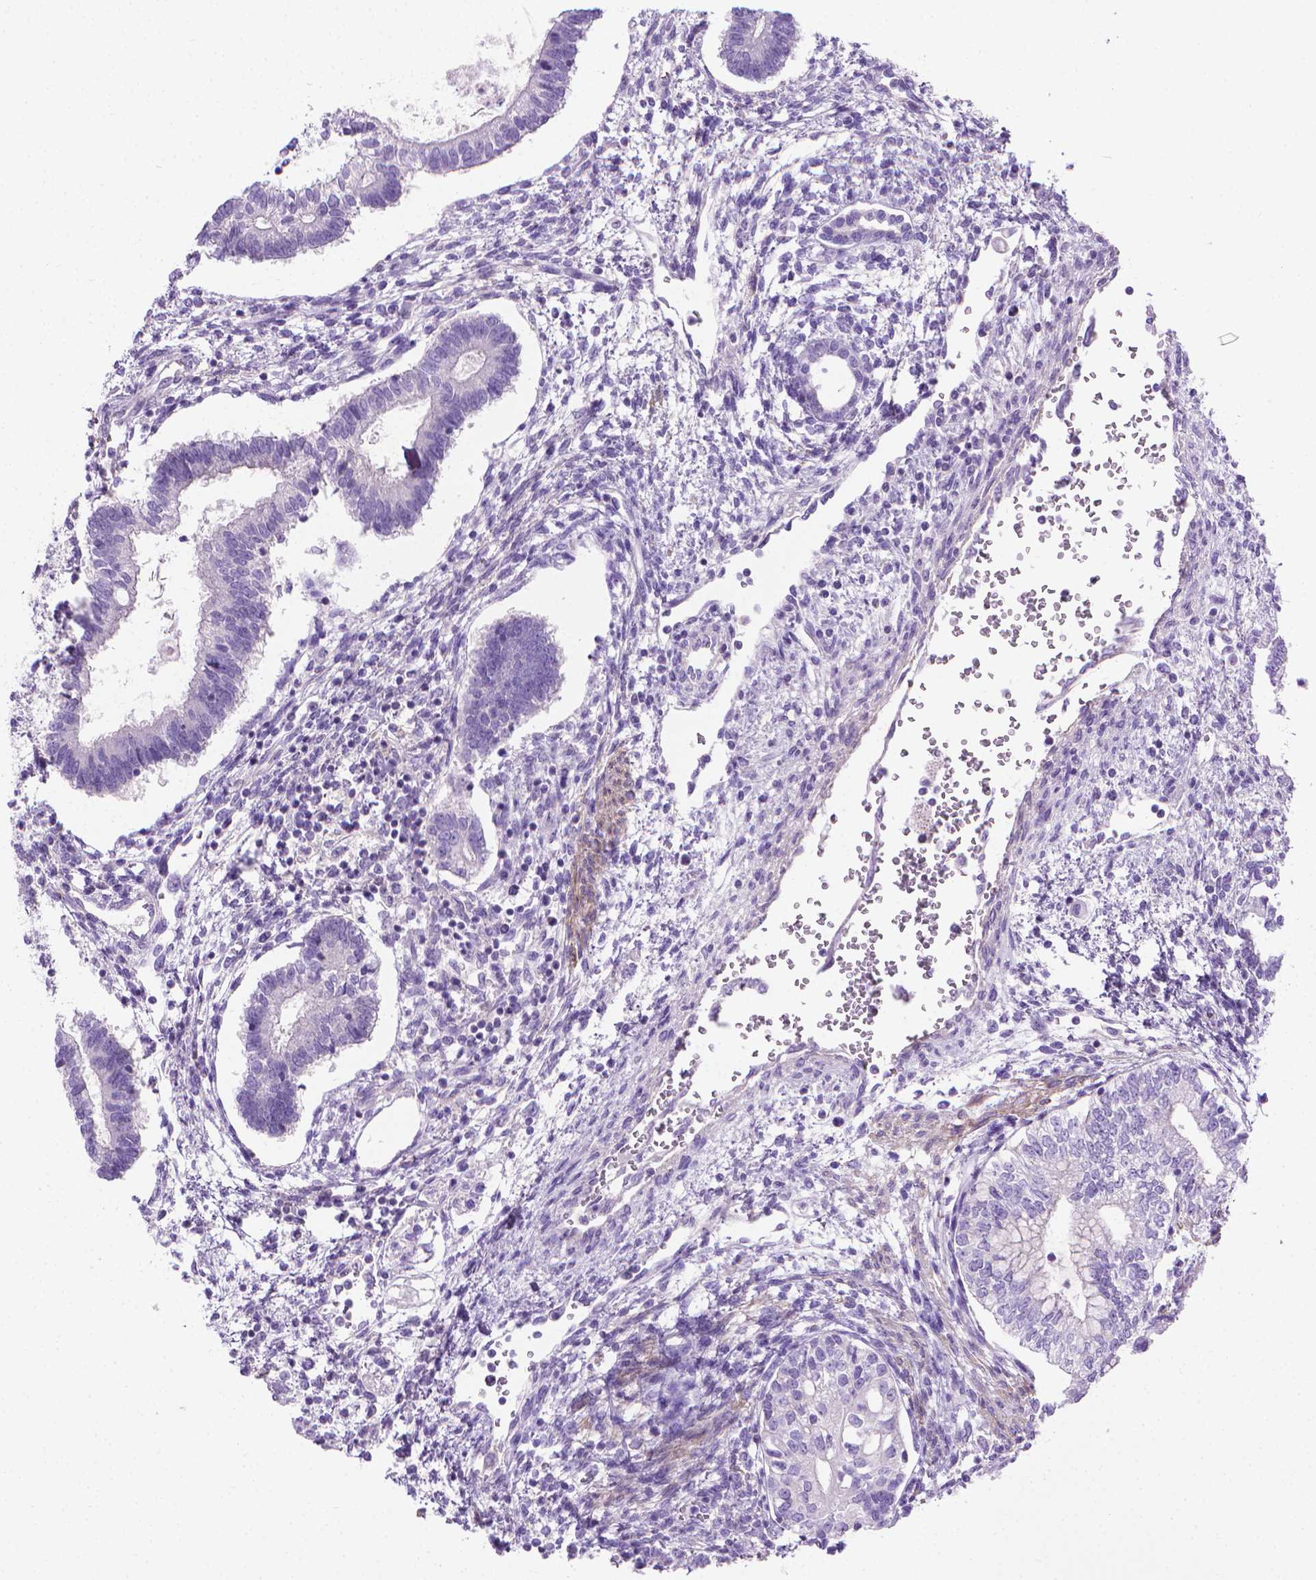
{"staining": {"intensity": "negative", "quantity": "none", "location": "none"}, "tissue": "testis cancer", "cell_type": "Tumor cells", "image_type": "cancer", "snomed": [{"axis": "morphology", "description": "Carcinoma, Embryonal, NOS"}, {"axis": "topography", "description": "Testis"}], "caption": "IHC micrograph of testis embryonal carcinoma stained for a protein (brown), which demonstrates no staining in tumor cells. (DAB IHC, high magnification).", "gene": "FASN", "patient": {"sex": "male", "age": 37}}